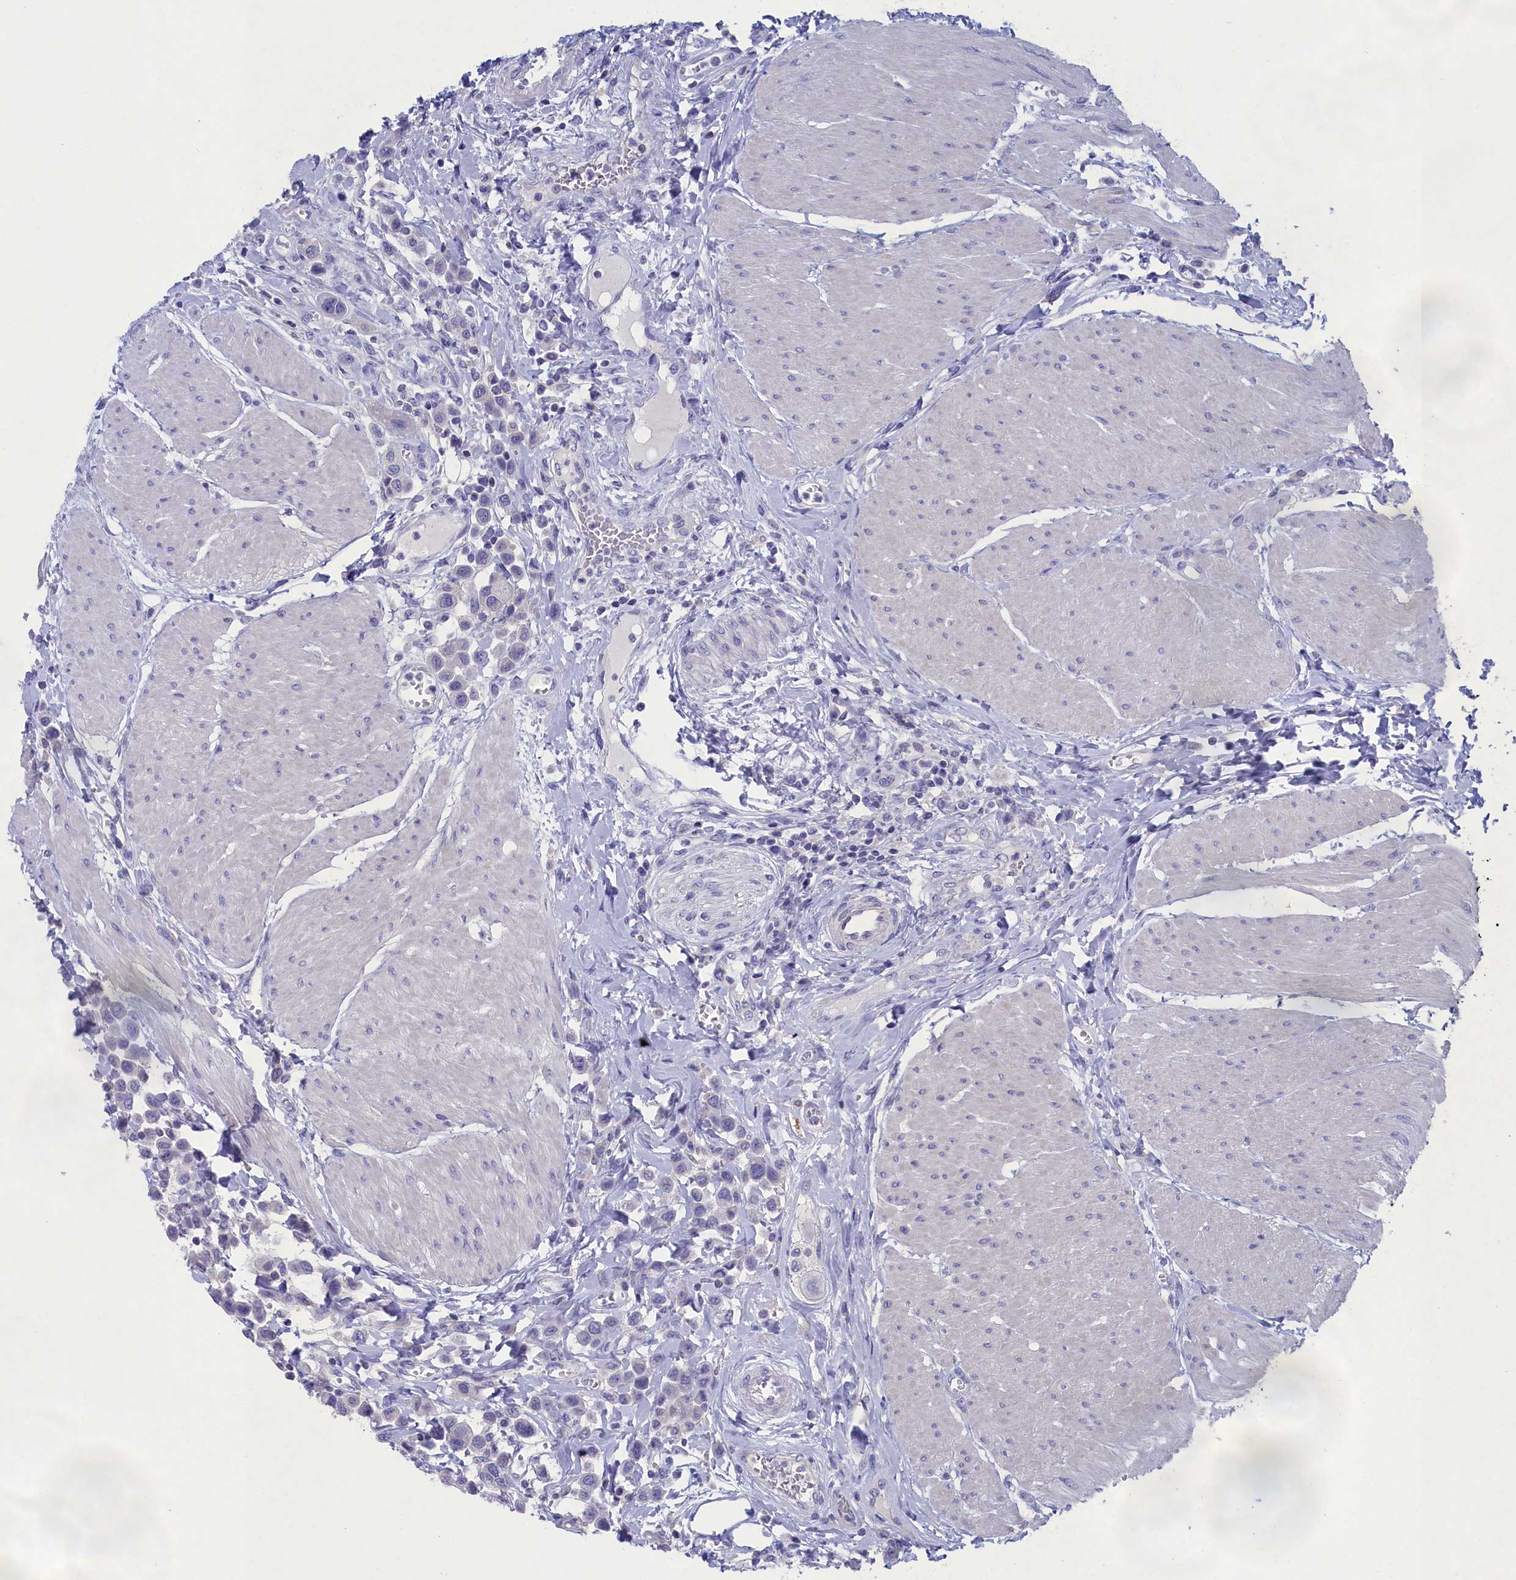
{"staining": {"intensity": "negative", "quantity": "none", "location": "none"}, "tissue": "urothelial cancer", "cell_type": "Tumor cells", "image_type": "cancer", "snomed": [{"axis": "morphology", "description": "Urothelial carcinoma, High grade"}, {"axis": "topography", "description": "Urinary bladder"}], "caption": "A histopathology image of human urothelial cancer is negative for staining in tumor cells.", "gene": "PRDM12", "patient": {"sex": "male", "age": 50}}